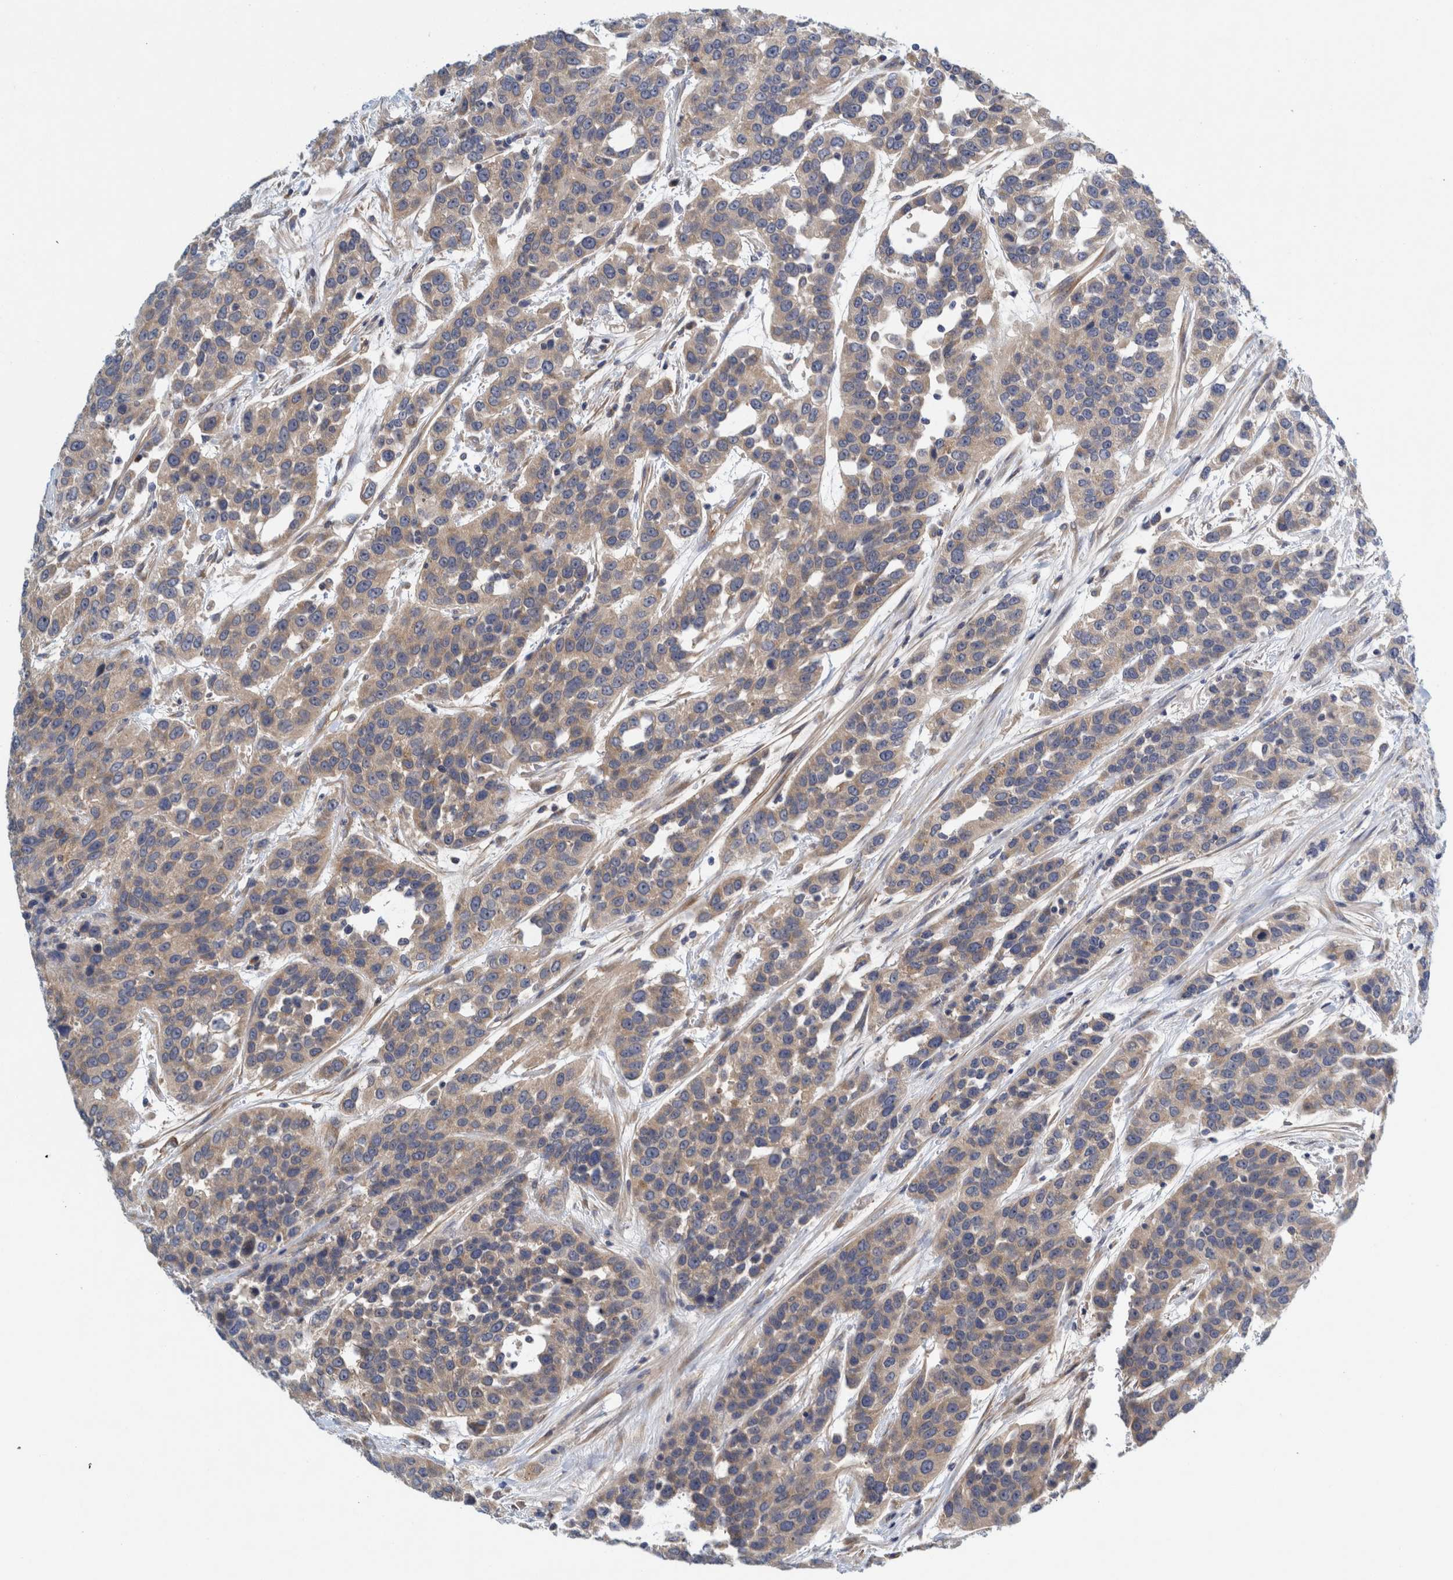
{"staining": {"intensity": "weak", "quantity": "25%-75%", "location": "cytoplasmic/membranous"}, "tissue": "urothelial cancer", "cell_type": "Tumor cells", "image_type": "cancer", "snomed": [{"axis": "morphology", "description": "Urothelial carcinoma, High grade"}, {"axis": "topography", "description": "Urinary bladder"}], "caption": "An immunohistochemistry histopathology image of neoplastic tissue is shown. Protein staining in brown shows weak cytoplasmic/membranous positivity in urothelial carcinoma (high-grade) within tumor cells.", "gene": "ZNF324B", "patient": {"sex": "female", "age": 80}}